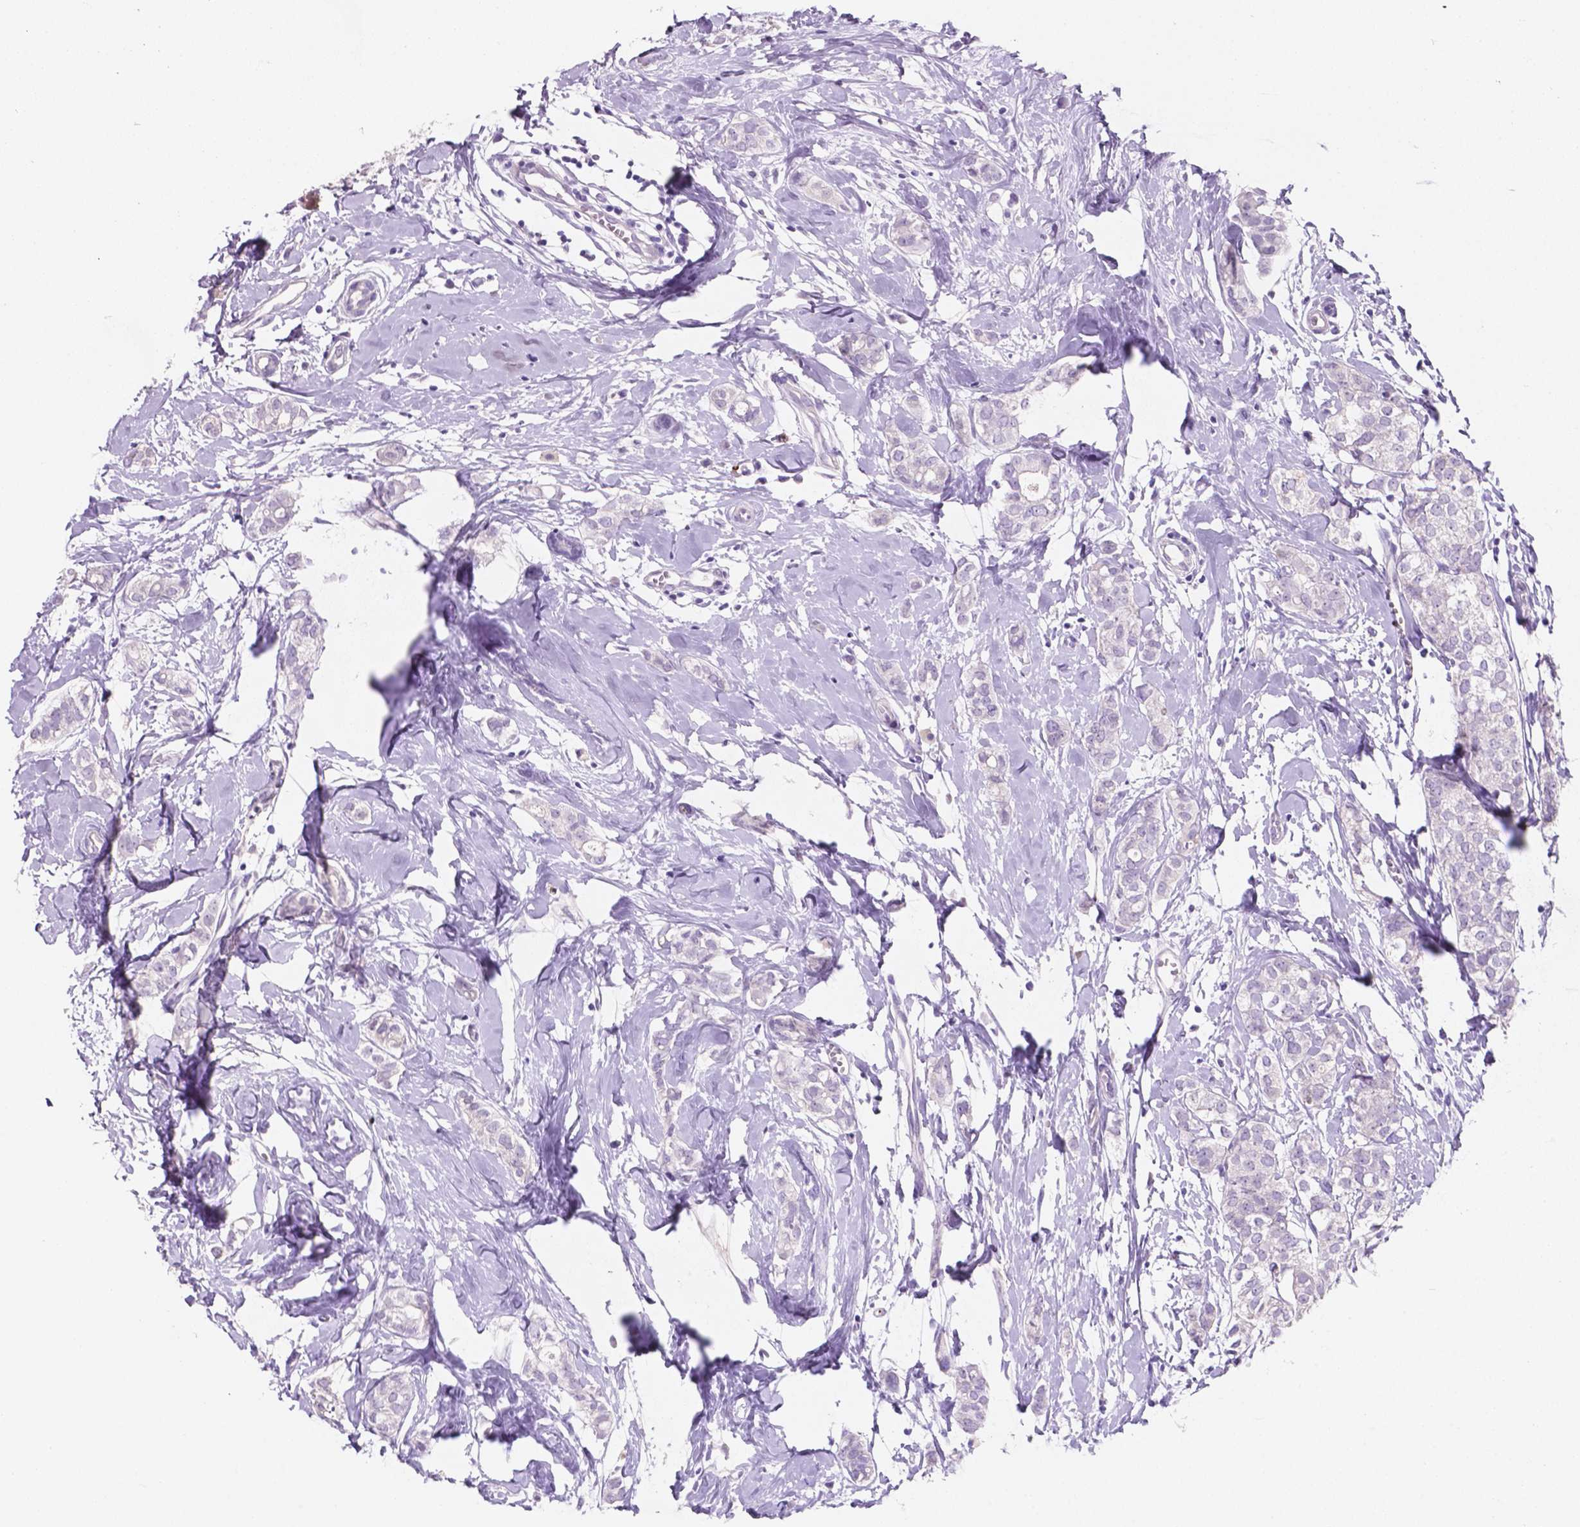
{"staining": {"intensity": "negative", "quantity": "none", "location": "none"}, "tissue": "breast cancer", "cell_type": "Tumor cells", "image_type": "cancer", "snomed": [{"axis": "morphology", "description": "Duct carcinoma"}, {"axis": "topography", "description": "Breast"}], "caption": "IHC histopathology image of neoplastic tissue: human breast cancer stained with DAB (3,3'-diaminobenzidine) demonstrates no significant protein expression in tumor cells.", "gene": "EBLN2", "patient": {"sex": "female", "age": 40}}